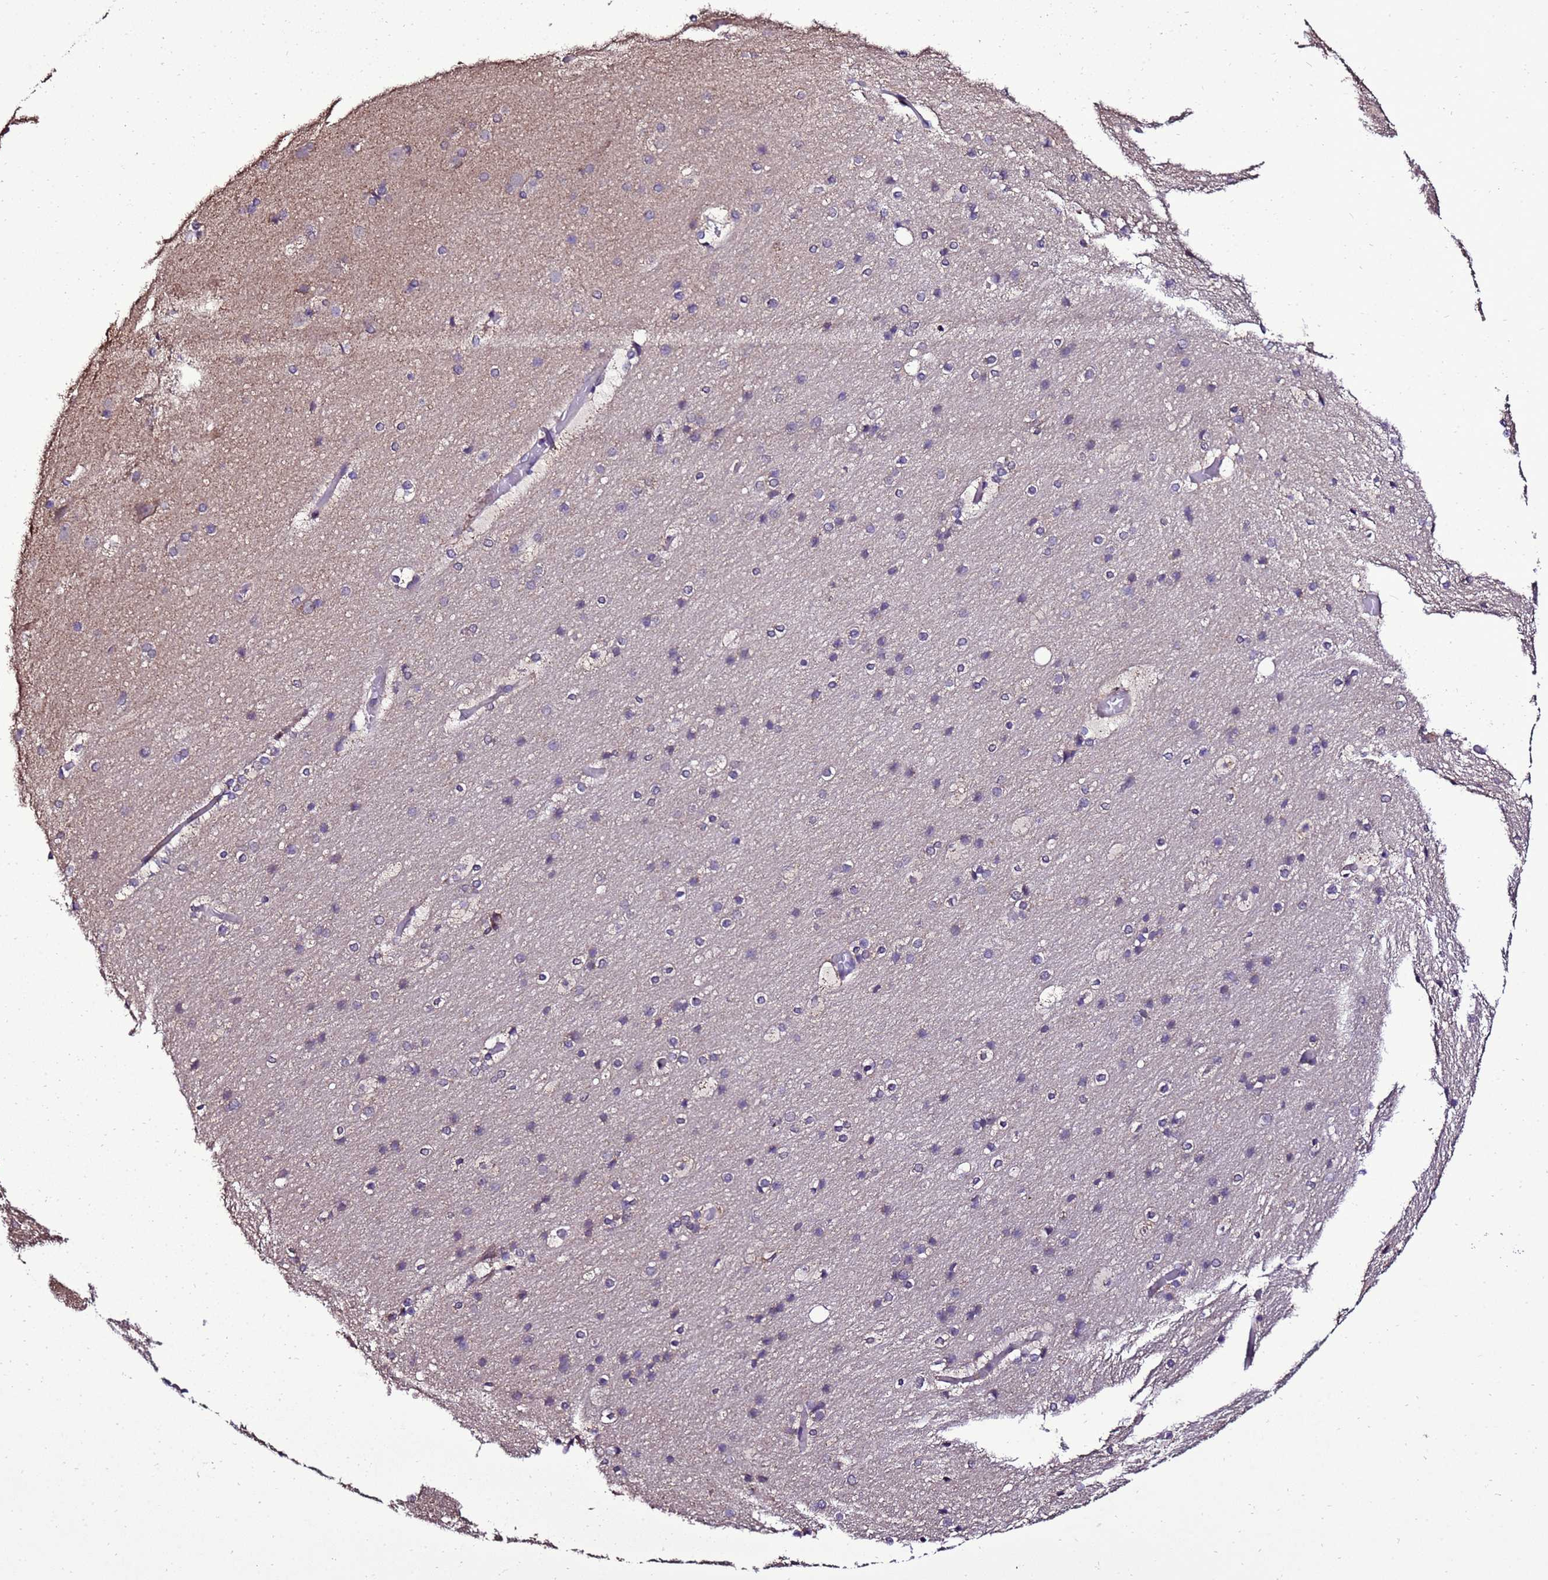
{"staining": {"intensity": "negative", "quantity": "none", "location": "none"}, "tissue": "cerebral cortex", "cell_type": "Endothelial cells", "image_type": "normal", "snomed": [{"axis": "morphology", "description": "Normal tissue, NOS"}, {"axis": "topography", "description": "Cerebral cortex"}], "caption": "This is an immunohistochemistry (IHC) micrograph of benign cerebral cortex. There is no positivity in endothelial cells.", "gene": "ZNF329", "patient": {"sex": "male", "age": 57}}